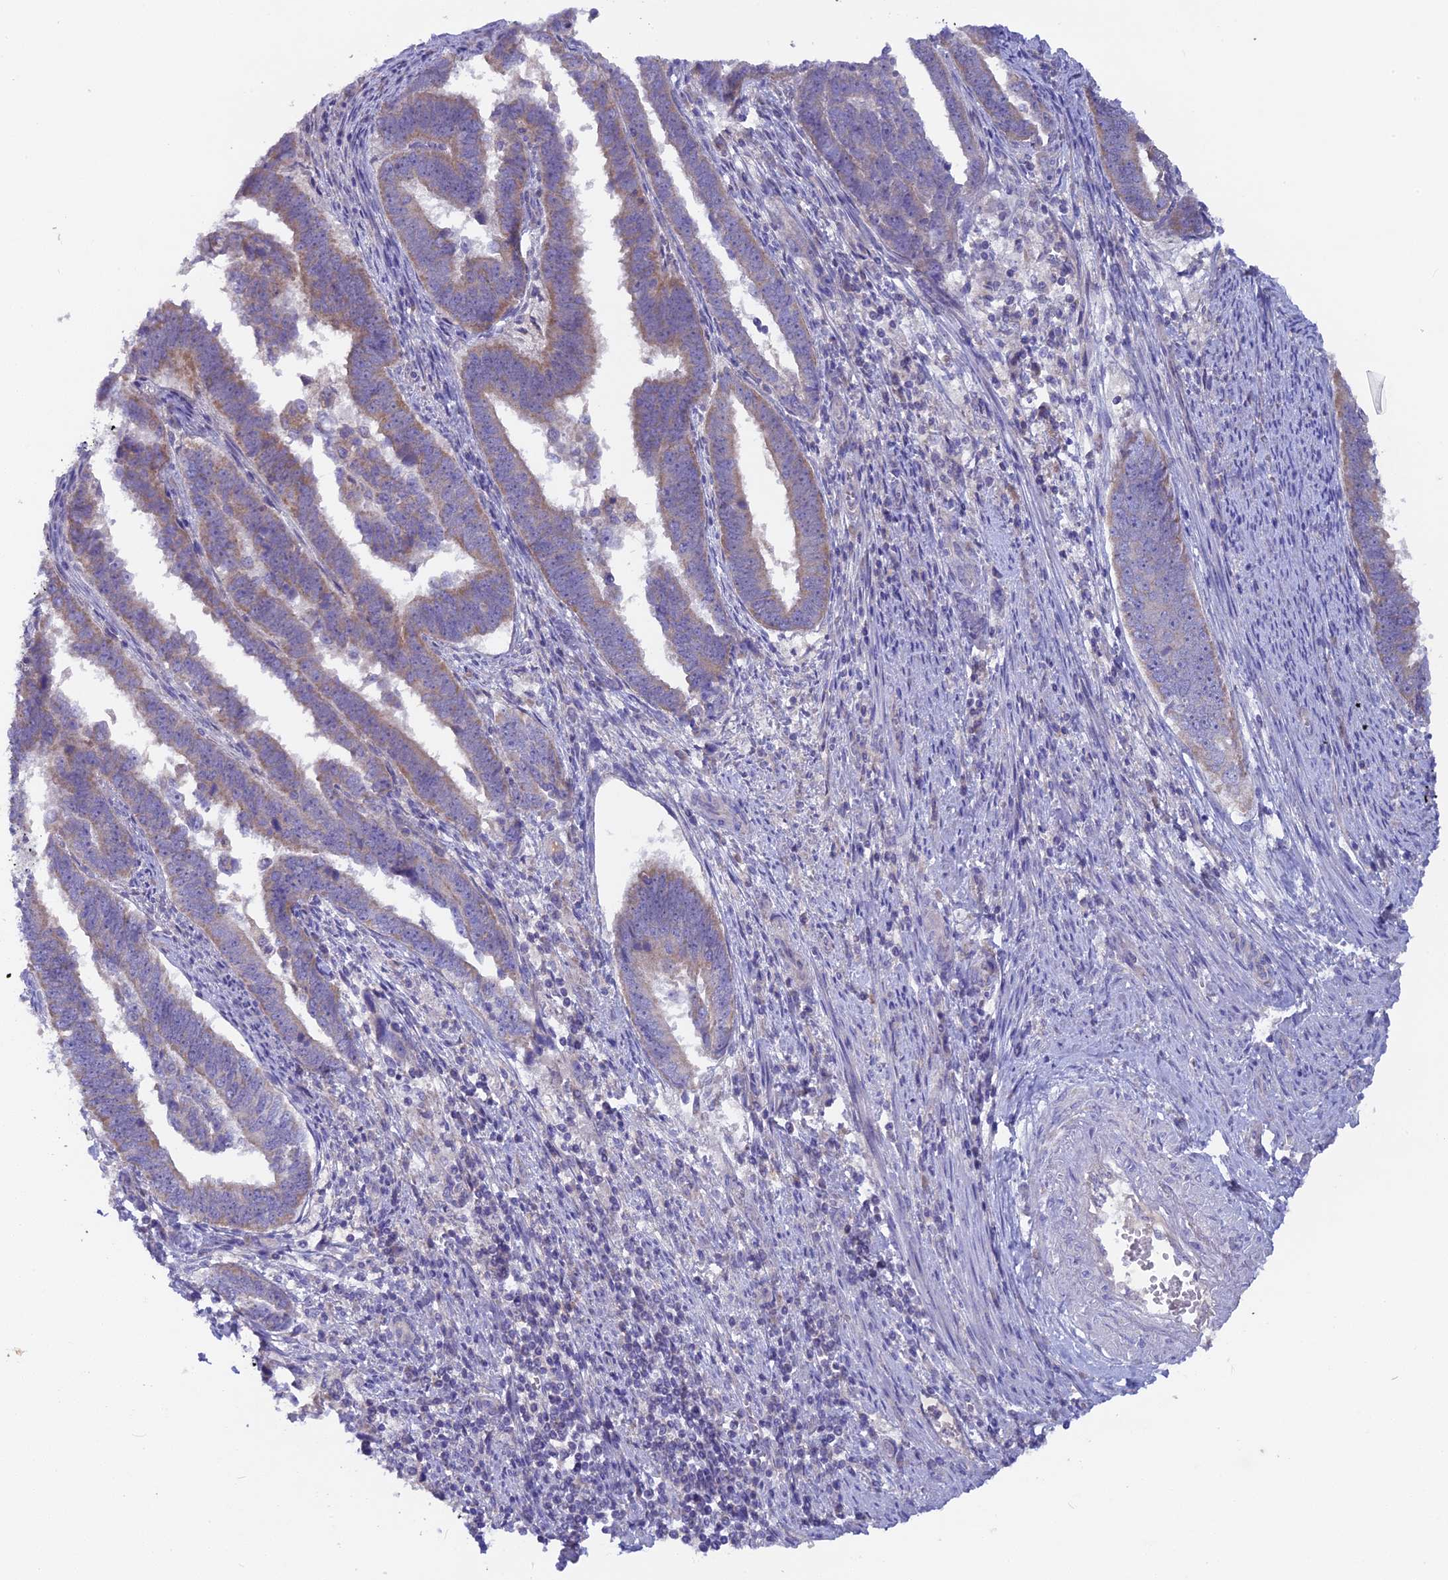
{"staining": {"intensity": "weak", "quantity": ">75%", "location": "cytoplasmic/membranous"}, "tissue": "endometrial cancer", "cell_type": "Tumor cells", "image_type": "cancer", "snomed": [{"axis": "morphology", "description": "Adenocarcinoma, NOS"}, {"axis": "topography", "description": "Endometrium"}], "caption": "There is low levels of weak cytoplasmic/membranous positivity in tumor cells of endometrial adenocarcinoma, as demonstrated by immunohistochemical staining (brown color).", "gene": "PZP", "patient": {"sex": "female", "age": 75}}